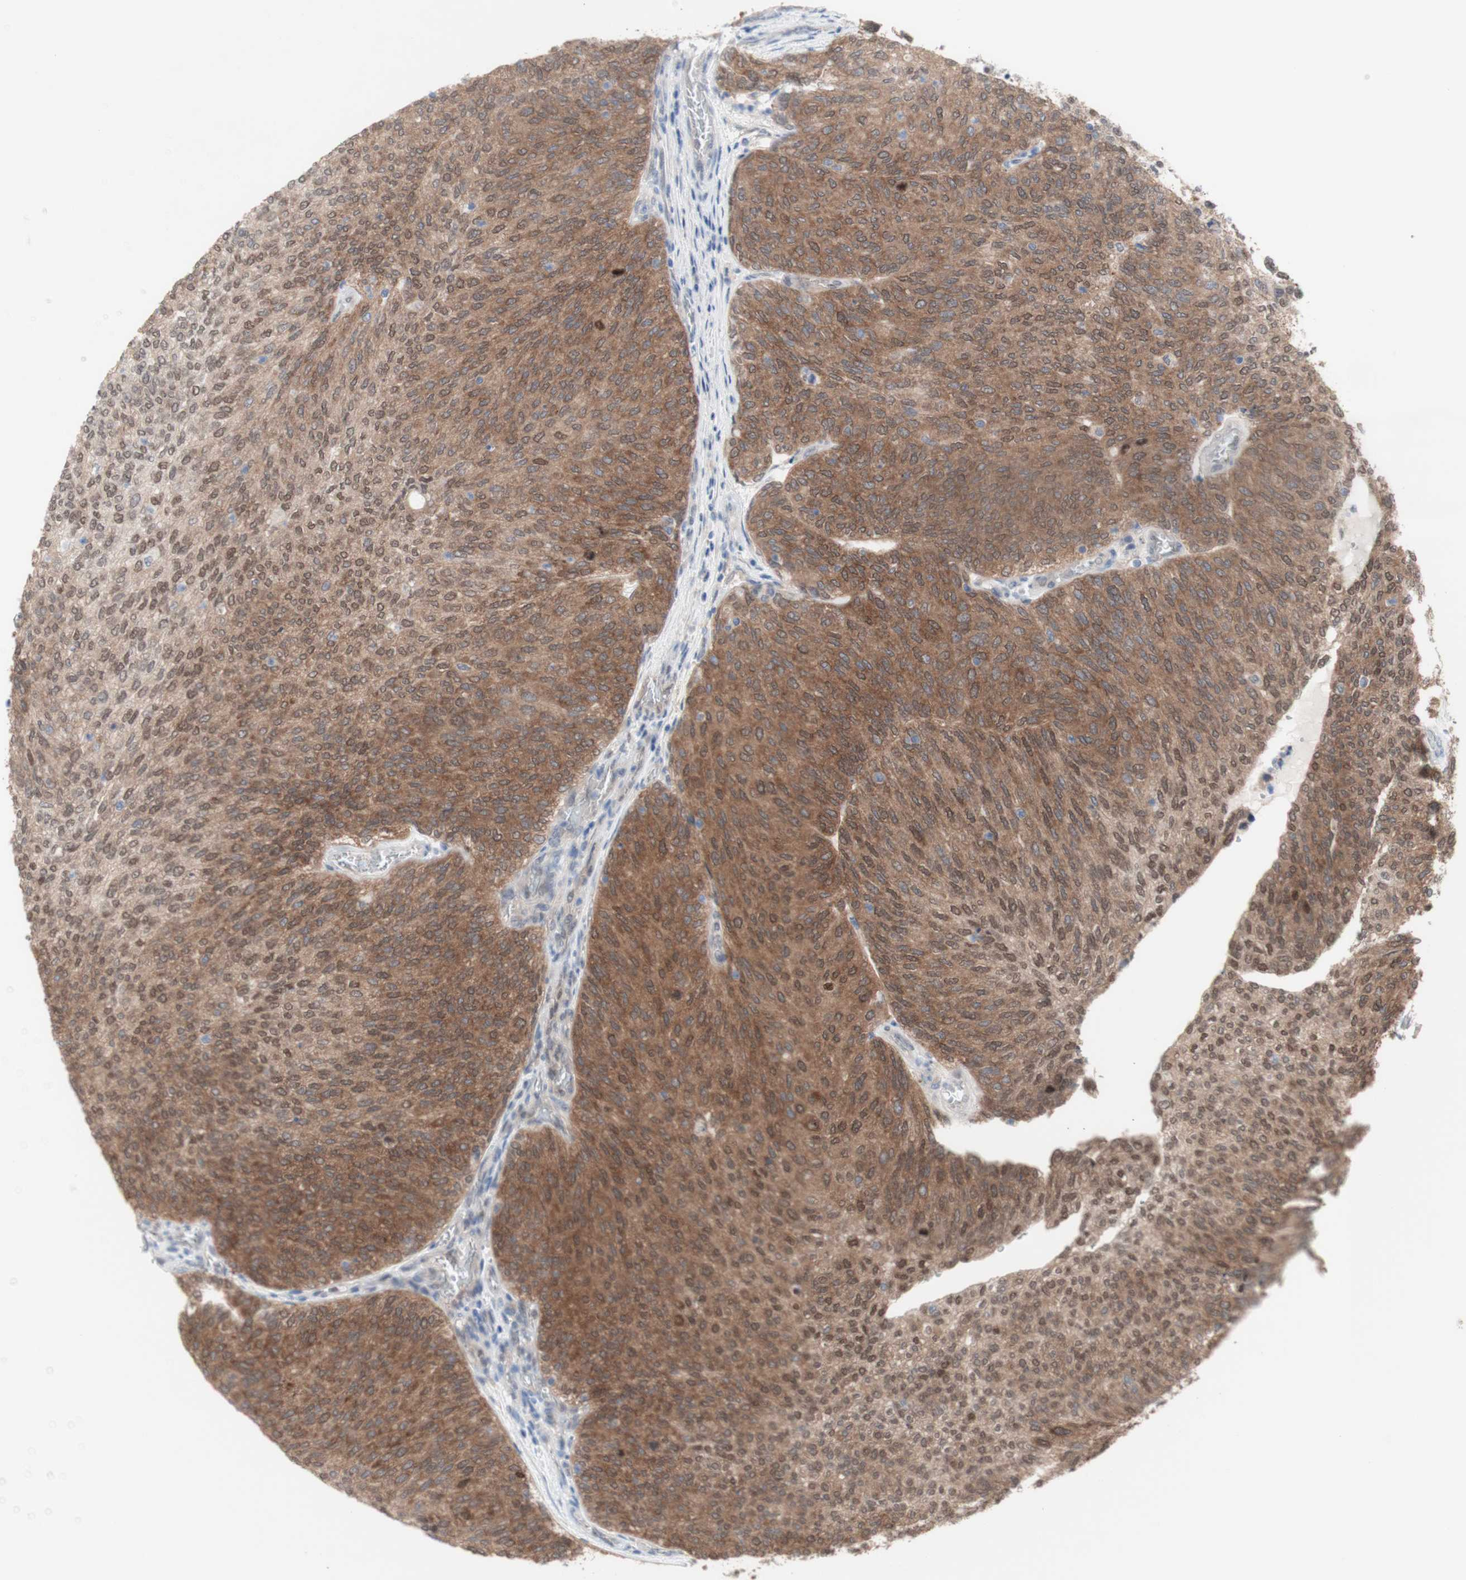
{"staining": {"intensity": "moderate", "quantity": ">75%", "location": "cytoplasmic/membranous,nuclear"}, "tissue": "urothelial cancer", "cell_type": "Tumor cells", "image_type": "cancer", "snomed": [{"axis": "morphology", "description": "Urothelial carcinoma, Low grade"}, {"axis": "topography", "description": "Urinary bladder"}], "caption": "High-power microscopy captured an immunohistochemistry (IHC) image of urothelial carcinoma (low-grade), revealing moderate cytoplasmic/membranous and nuclear positivity in about >75% of tumor cells. Ihc stains the protein of interest in brown and the nuclei are stained blue.", "gene": "PRMT5", "patient": {"sex": "female", "age": 79}}